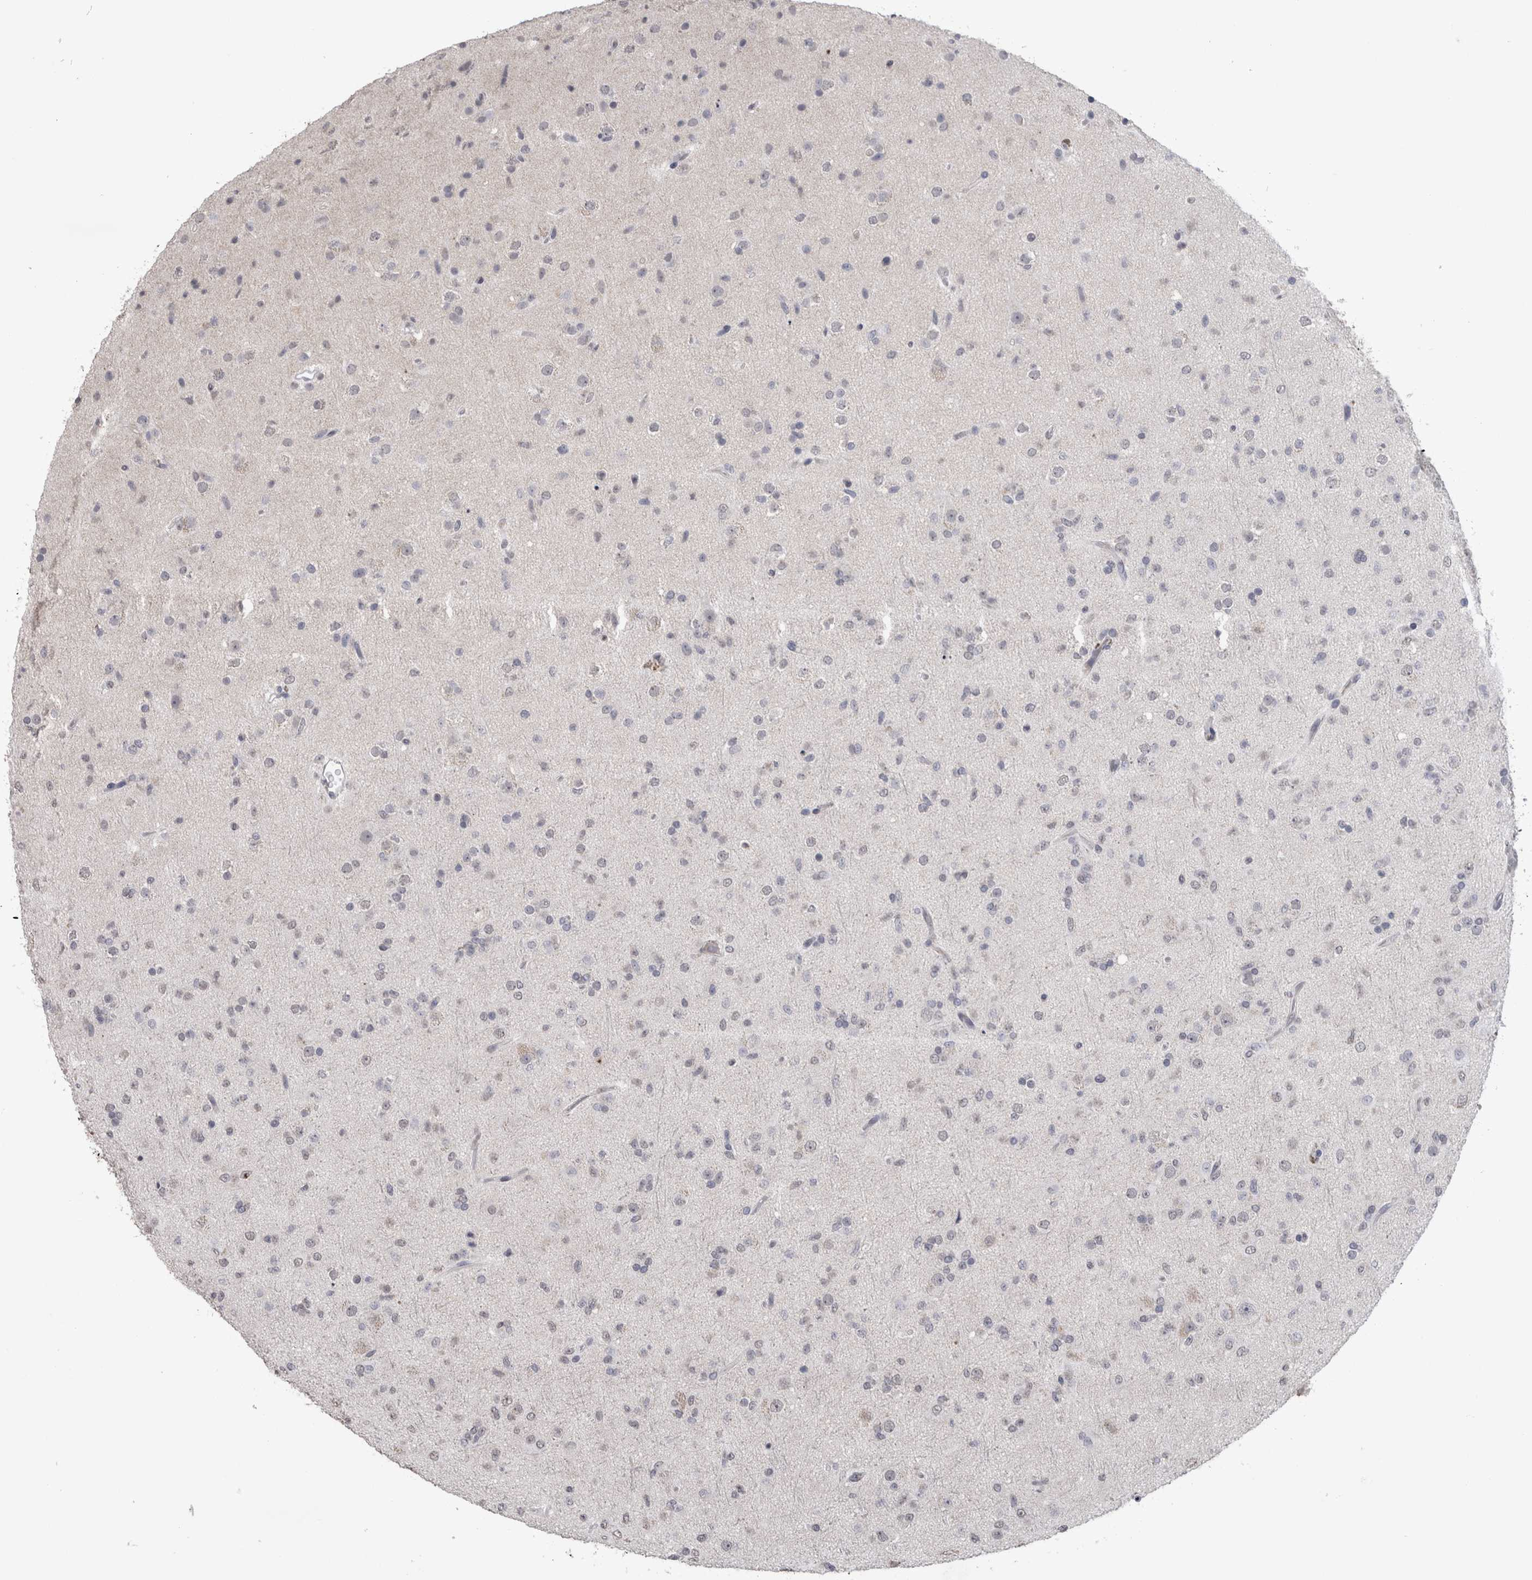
{"staining": {"intensity": "negative", "quantity": "none", "location": "none"}, "tissue": "glioma", "cell_type": "Tumor cells", "image_type": "cancer", "snomed": [{"axis": "morphology", "description": "Glioma, malignant, Low grade"}, {"axis": "topography", "description": "Brain"}], "caption": "An IHC micrograph of glioma is shown. There is no staining in tumor cells of glioma. (Brightfield microscopy of DAB (3,3'-diaminobenzidine) immunohistochemistry at high magnification).", "gene": "PAX5", "patient": {"sex": "male", "age": 65}}